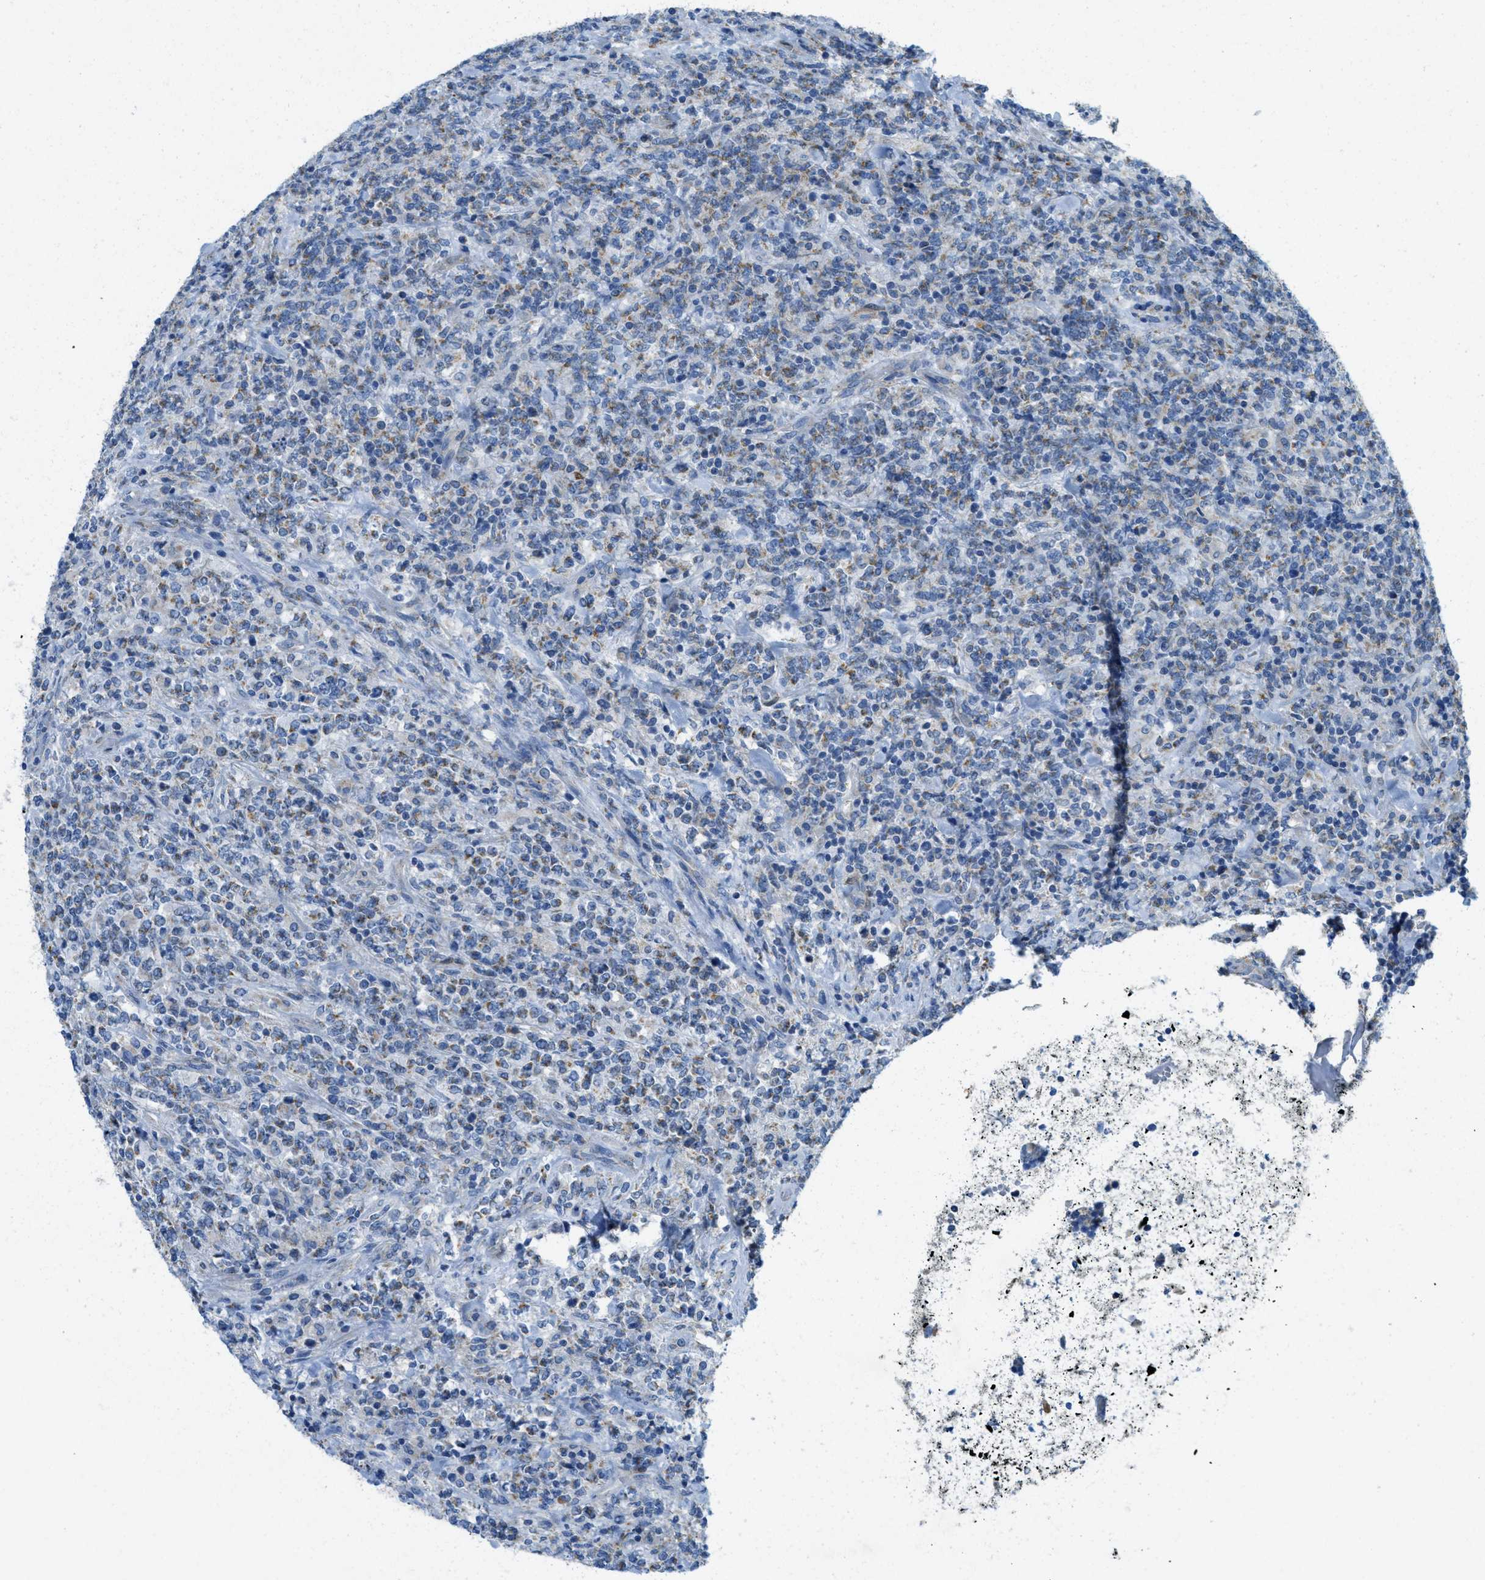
{"staining": {"intensity": "weak", "quantity": "<25%", "location": "cytoplasmic/membranous"}, "tissue": "lymphoma", "cell_type": "Tumor cells", "image_type": "cancer", "snomed": [{"axis": "morphology", "description": "Malignant lymphoma, non-Hodgkin's type, High grade"}, {"axis": "topography", "description": "Soft tissue"}], "caption": "Image shows no significant protein expression in tumor cells of lymphoma.", "gene": "CYGB", "patient": {"sex": "male", "age": 18}}